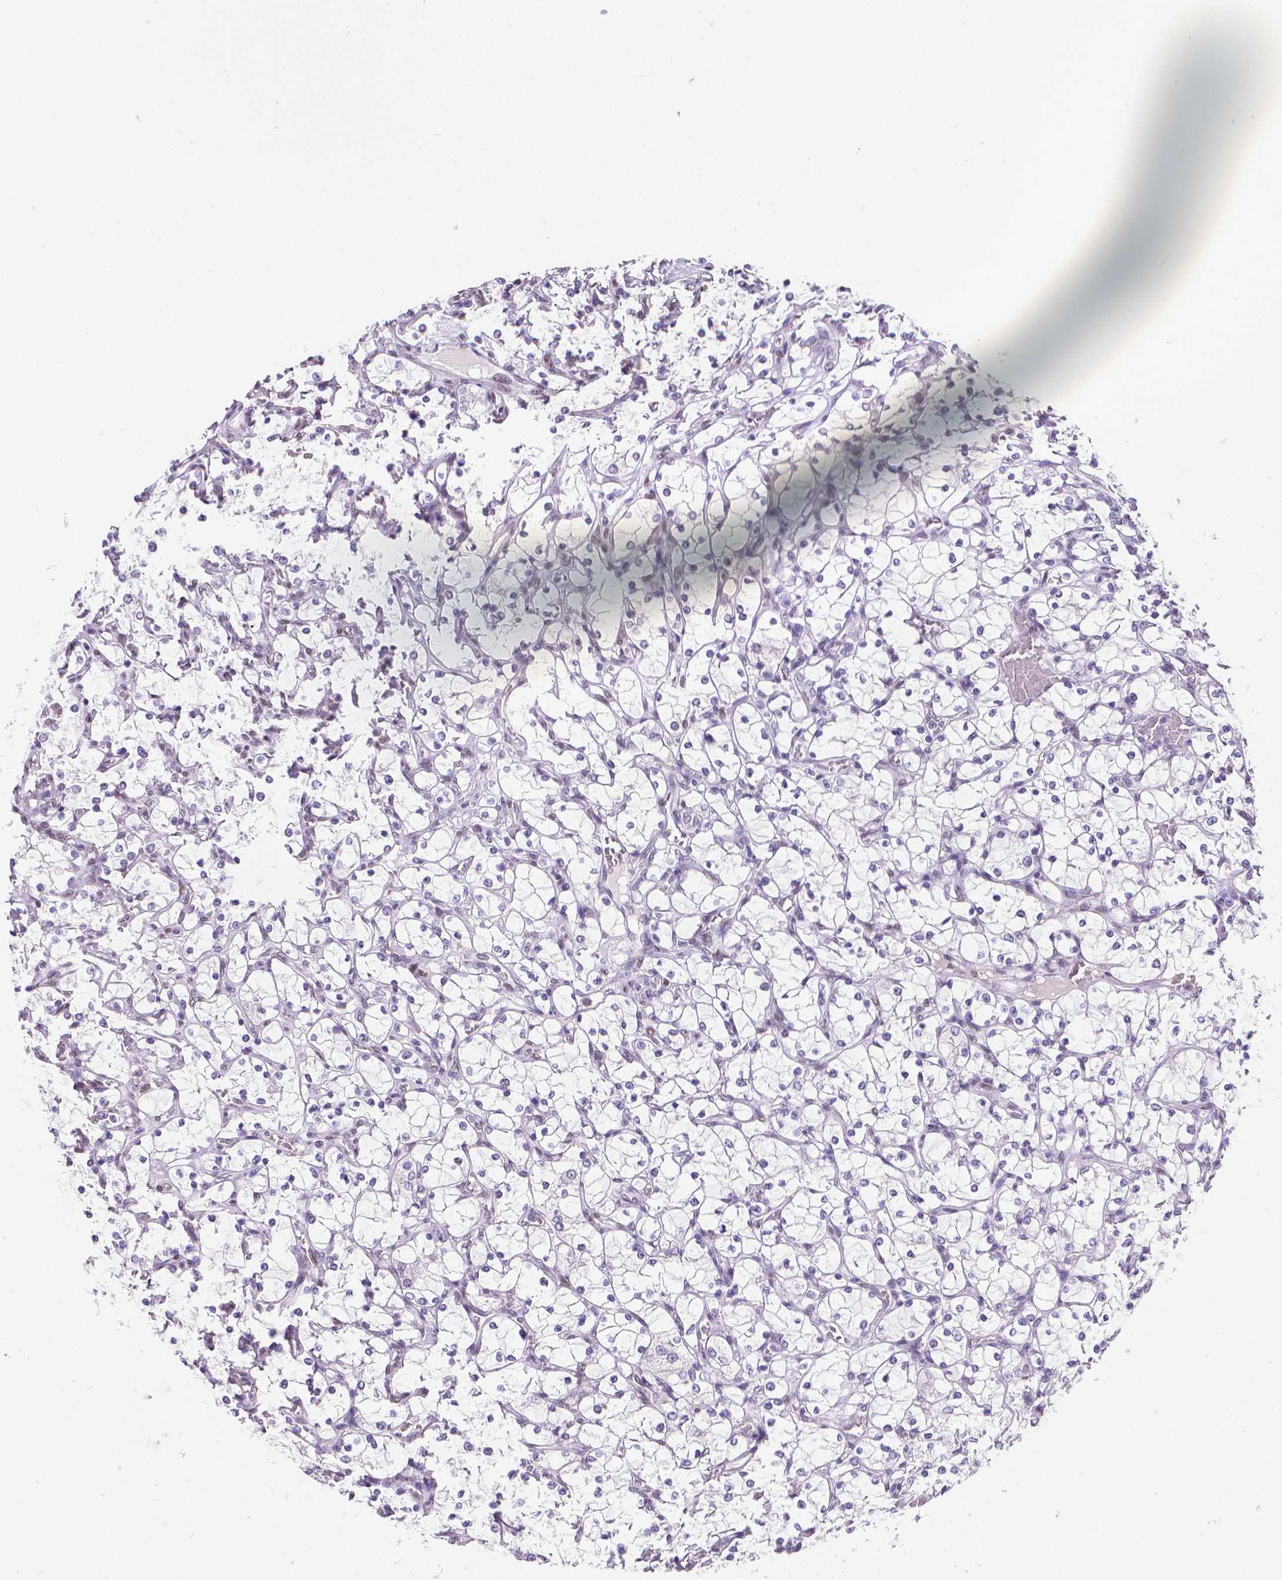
{"staining": {"intensity": "negative", "quantity": "none", "location": "none"}, "tissue": "renal cancer", "cell_type": "Tumor cells", "image_type": "cancer", "snomed": [{"axis": "morphology", "description": "Adenocarcinoma, NOS"}, {"axis": "topography", "description": "Kidney"}], "caption": "Immunohistochemistry of renal cancer (adenocarcinoma) exhibits no expression in tumor cells. (DAB (3,3'-diaminobenzidine) immunohistochemistry with hematoxylin counter stain).", "gene": "MEF2C", "patient": {"sex": "female", "age": 69}}